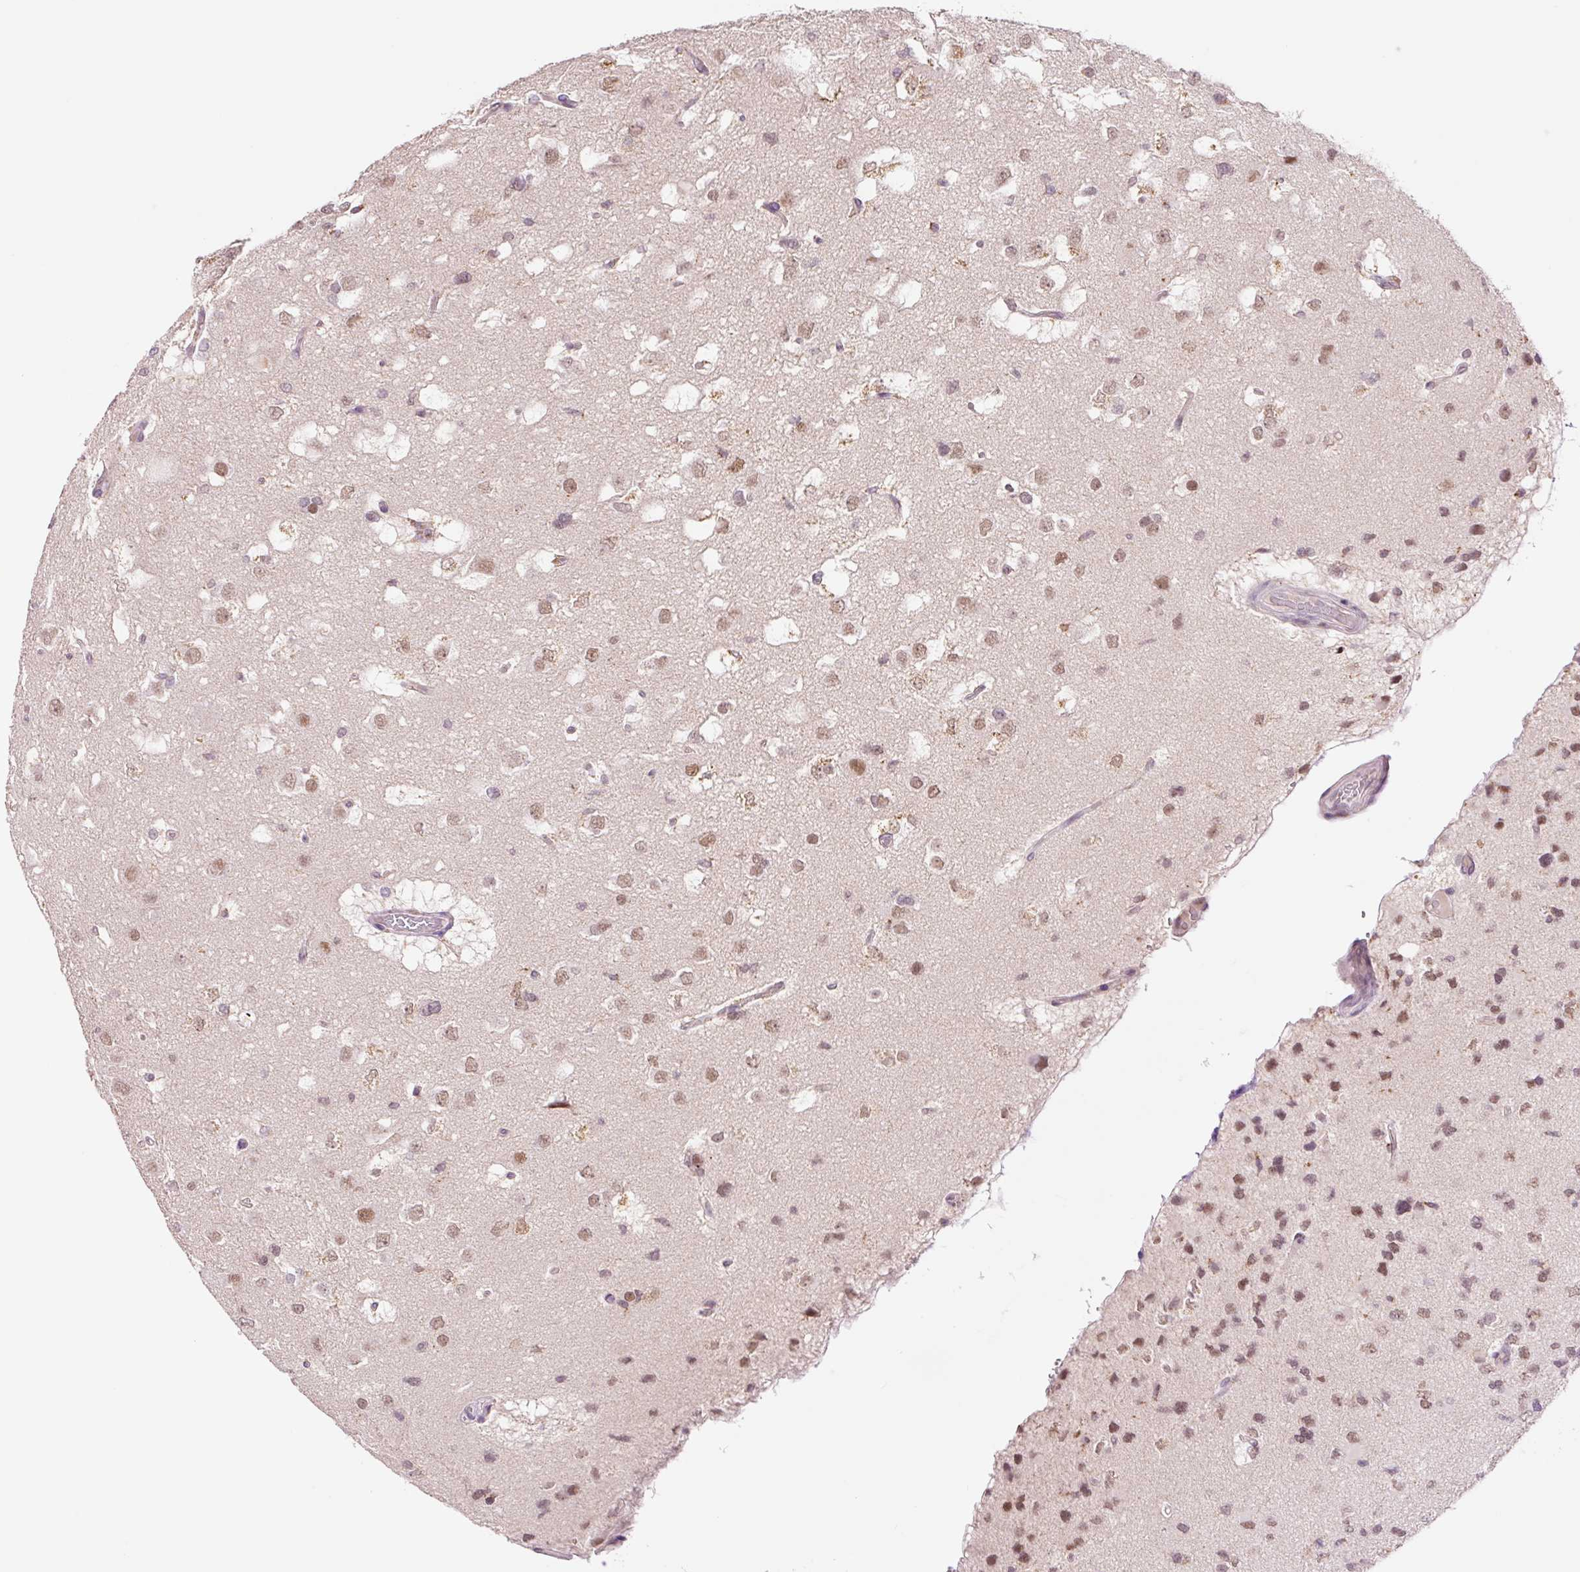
{"staining": {"intensity": "moderate", "quantity": "25%-75%", "location": "nuclear"}, "tissue": "glioma", "cell_type": "Tumor cells", "image_type": "cancer", "snomed": [{"axis": "morphology", "description": "Glioma, malignant, High grade"}, {"axis": "topography", "description": "Brain"}], "caption": "Immunohistochemistry (IHC) of human malignant high-grade glioma shows medium levels of moderate nuclear expression in approximately 25%-75% of tumor cells.", "gene": "PCK2", "patient": {"sex": "male", "age": 53}}